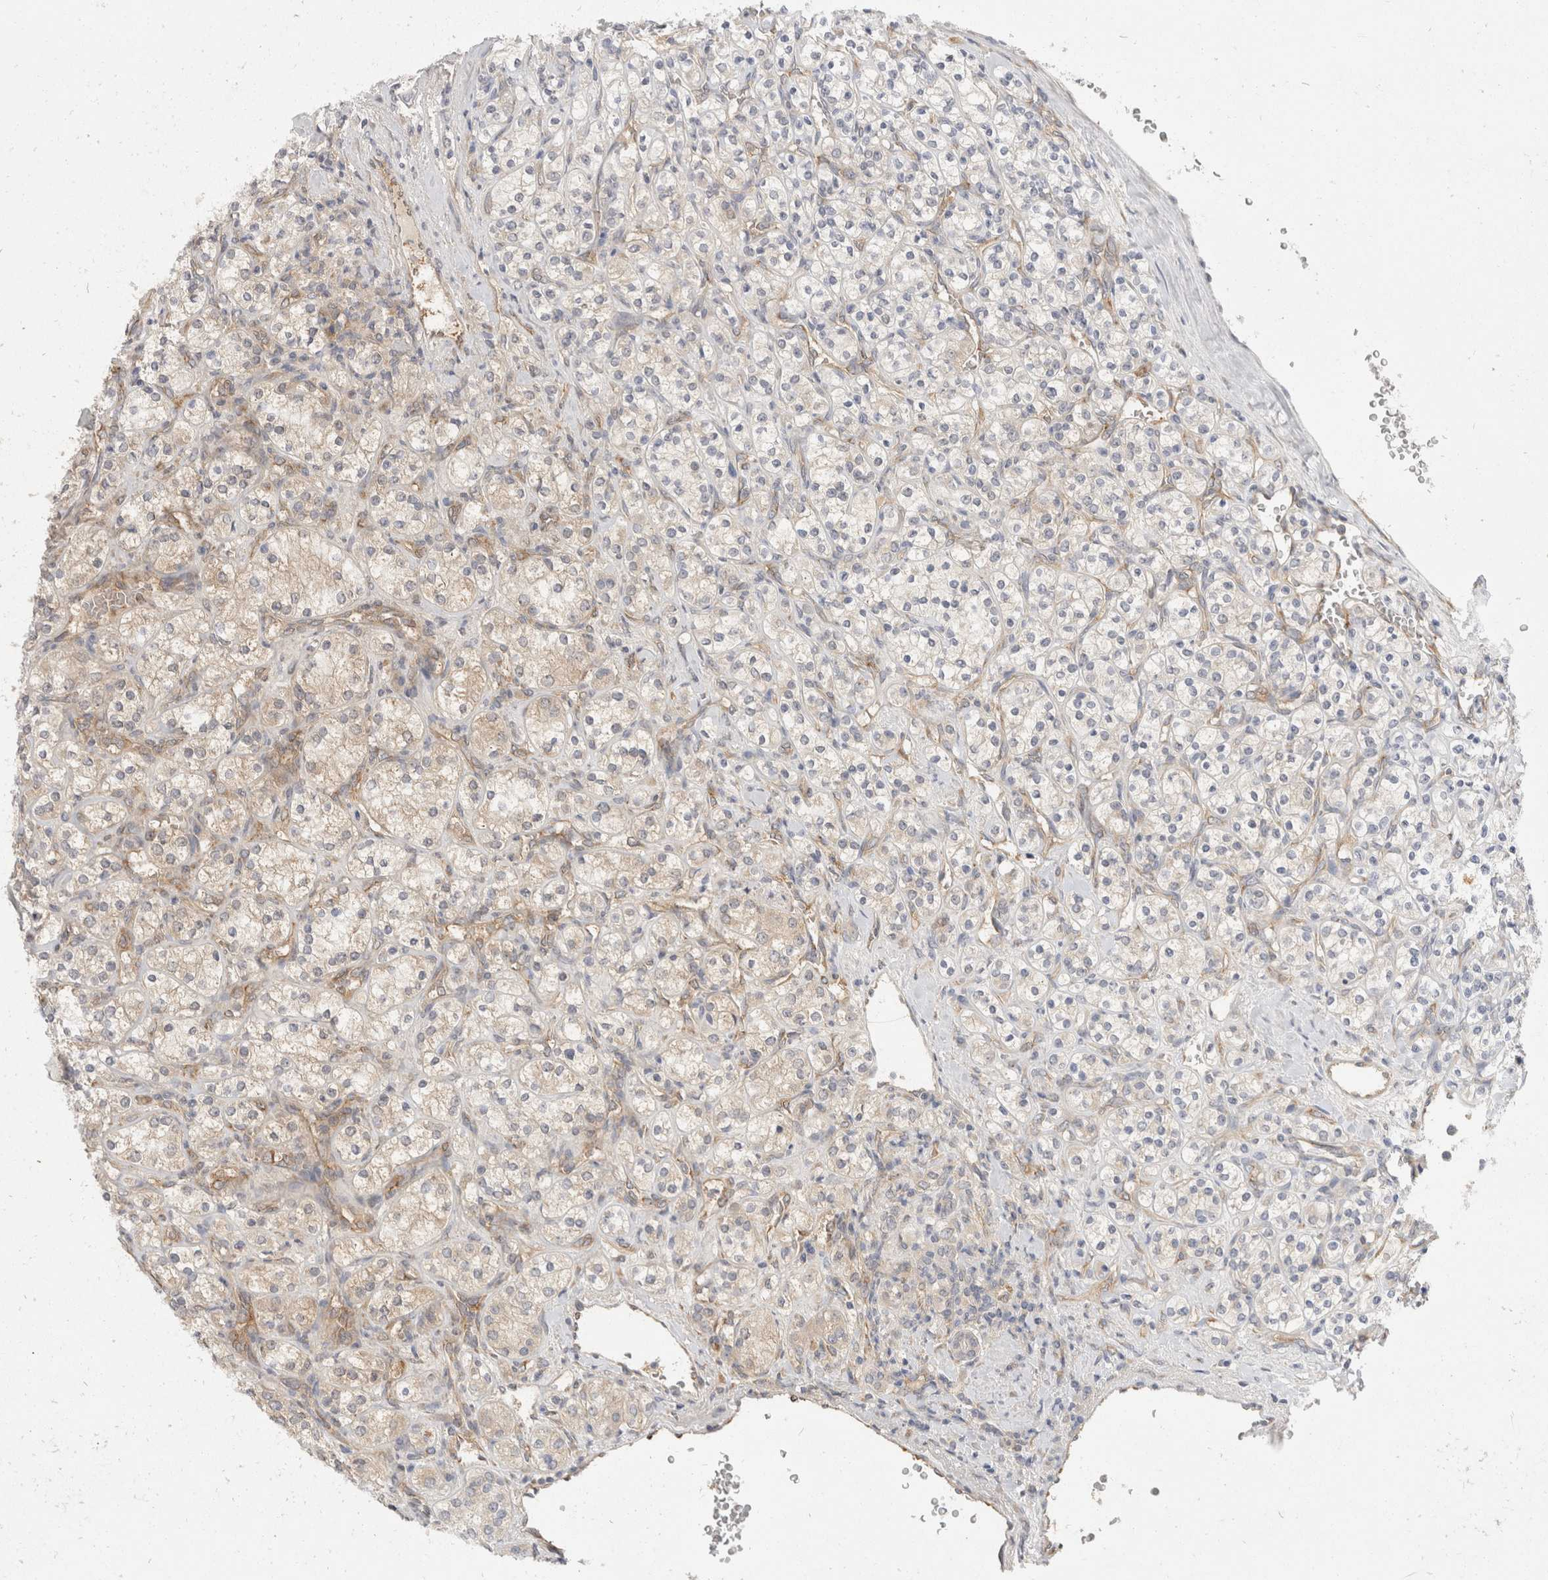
{"staining": {"intensity": "negative", "quantity": "none", "location": "none"}, "tissue": "renal cancer", "cell_type": "Tumor cells", "image_type": "cancer", "snomed": [{"axis": "morphology", "description": "Adenocarcinoma, NOS"}, {"axis": "topography", "description": "Kidney"}], "caption": "Immunohistochemistry of renal cancer displays no staining in tumor cells. (DAB IHC visualized using brightfield microscopy, high magnification).", "gene": "EIF4G3", "patient": {"sex": "male", "age": 77}}